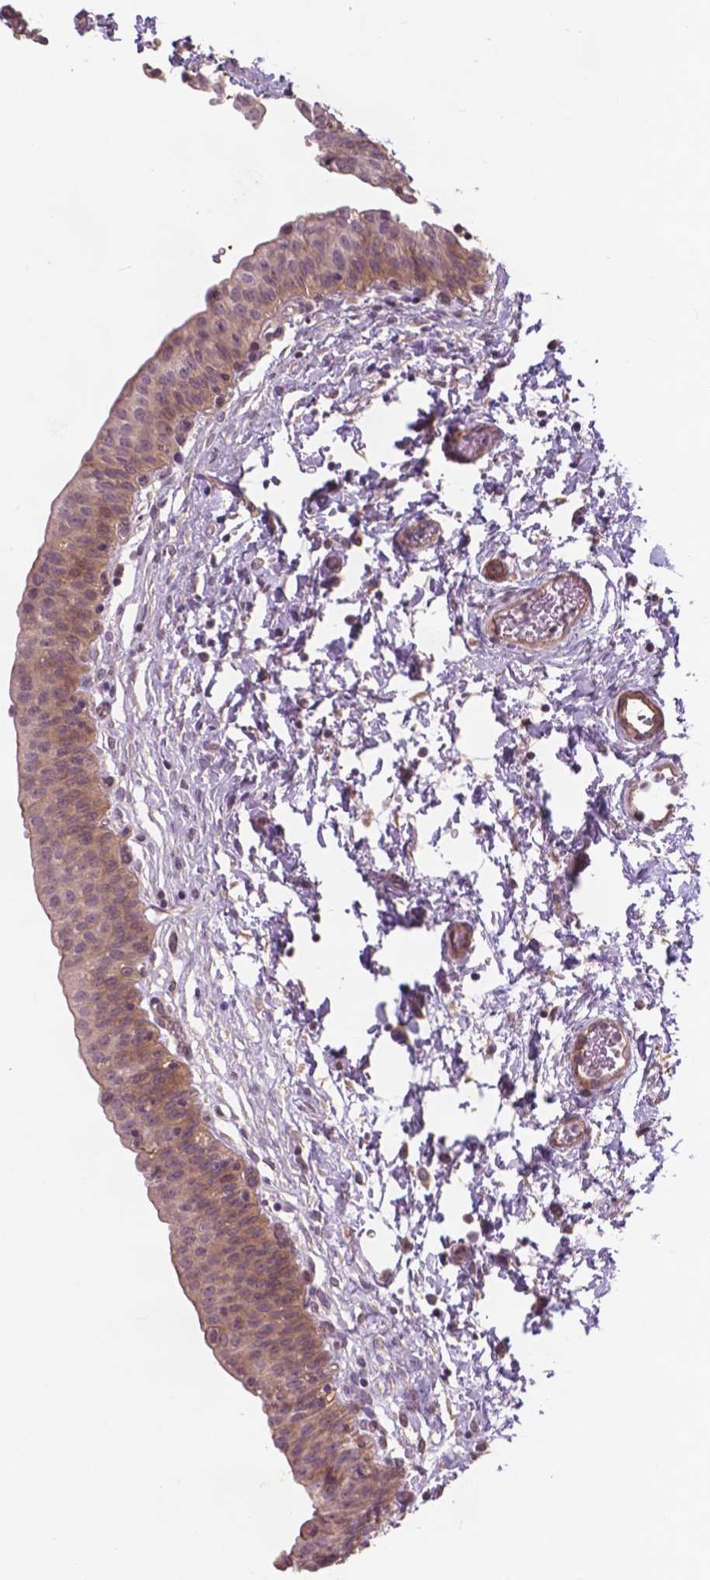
{"staining": {"intensity": "weak", "quantity": "25%-75%", "location": "cytoplasmic/membranous"}, "tissue": "urinary bladder", "cell_type": "Urothelial cells", "image_type": "normal", "snomed": [{"axis": "morphology", "description": "Normal tissue, NOS"}, {"axis": "topography", "description": "Urinary bladder"}], "caption": "Urinary bladder stained for a protein exhibits weak cytoplasmic/membranous positivity in urothelial cells. (DAB (3,3'-diaminobenzidine) IHC, brown staining for protein, blue staining for nuclei).", "gene": "RFPL4B", "patient": {"sex": "male", "age": 56}}